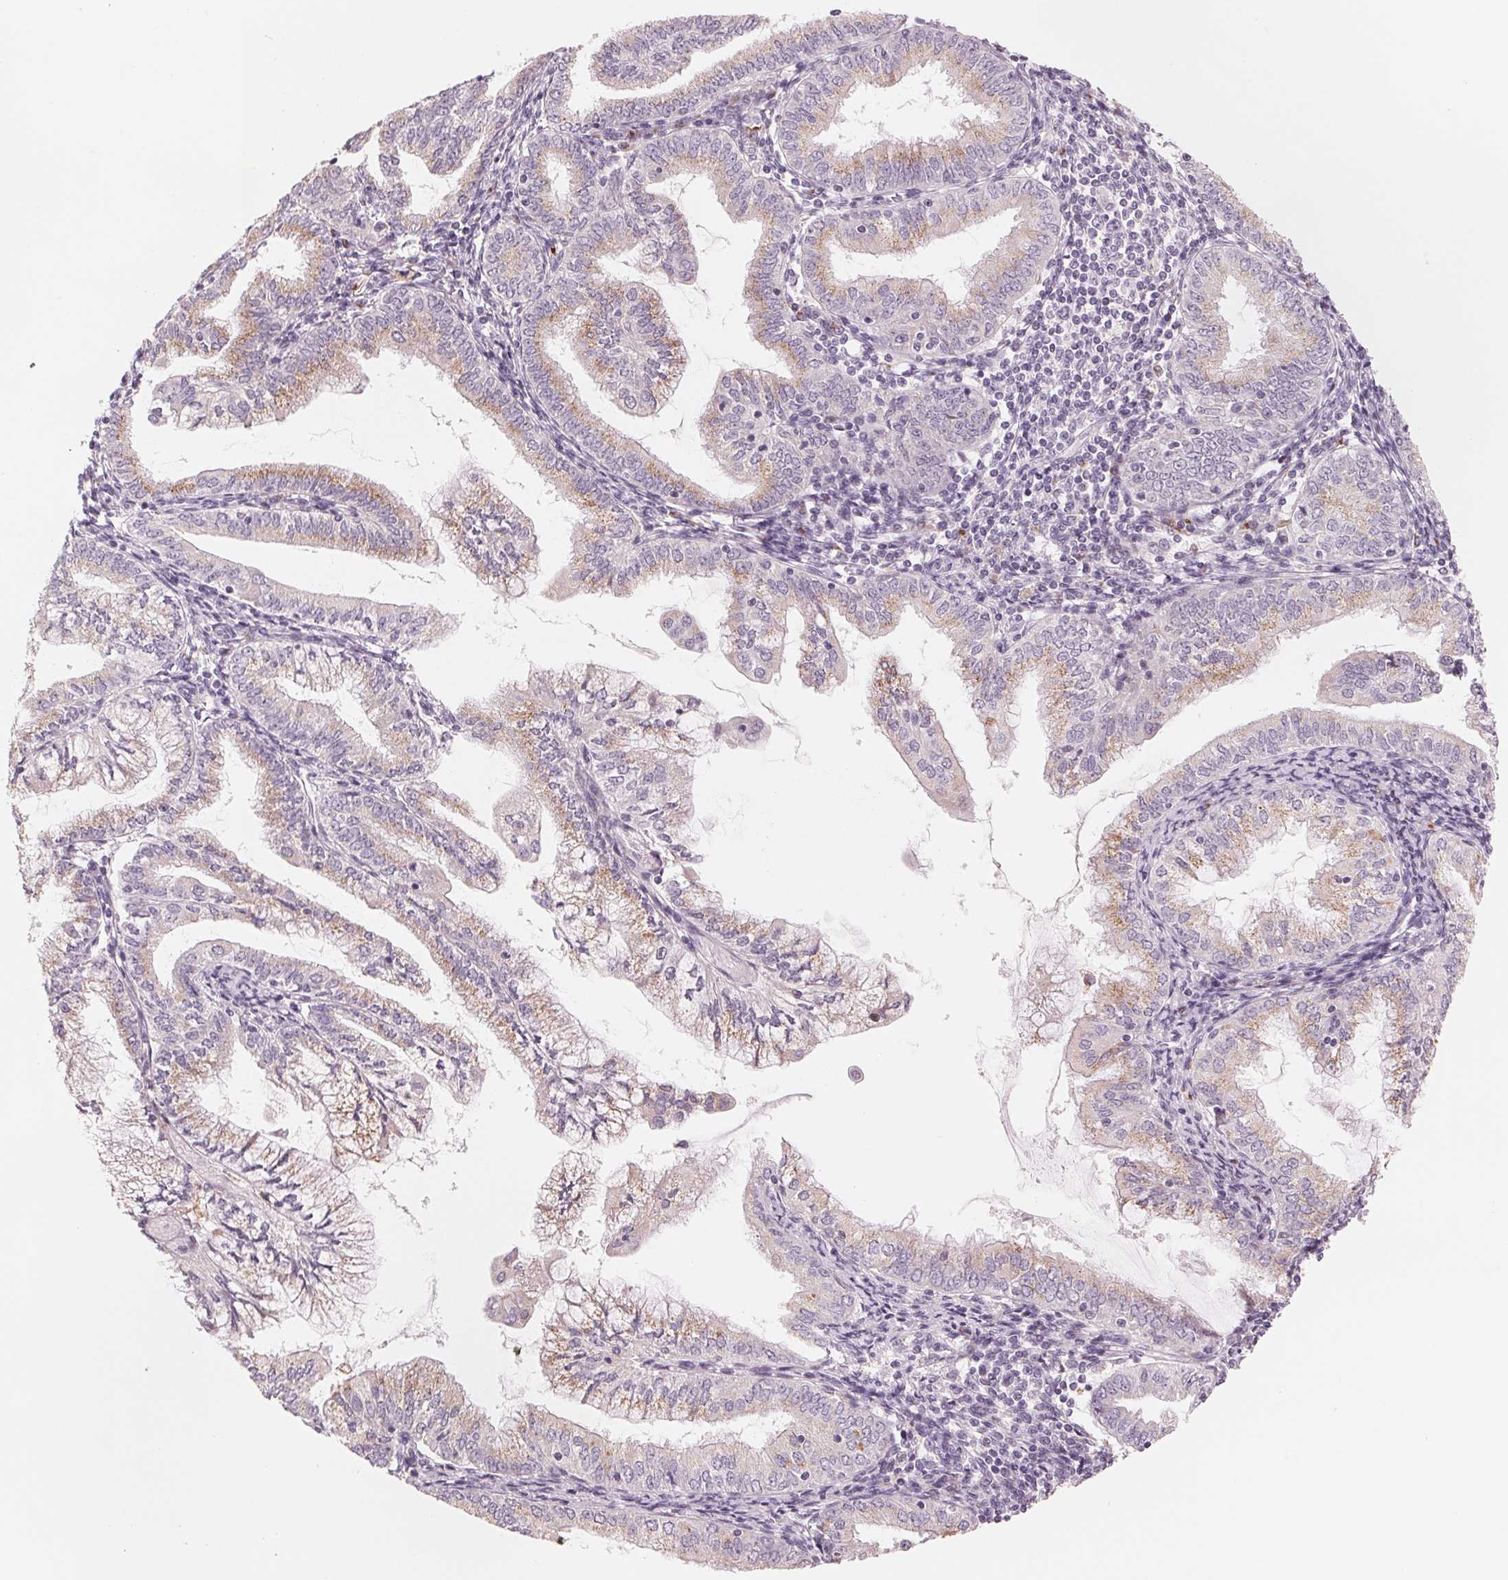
{"staining": {"intensity": "weak", "quantity": "25%-75%", "location": "cytoplasmic/membranous"}, "tissue": "endometrial cancer", "cell_type": "Tumor cells", "image_type": "cancer", "snomed": [{"axis": "morphology", "description": "Adenocarcinoma, NOS"}, {"axis": "topography", "description": "Endometrium"}], "caption": "Protein analysis of endometrial adenocarcinoma tissue displays weak cytoplasmic/membranous staining in approximately 25%-75% of tumor cells. The protein is shown in brown color, while the nuclei are stained blue.", "gene": "IL9R", "patient": {"sex": "female", "age": 55}}